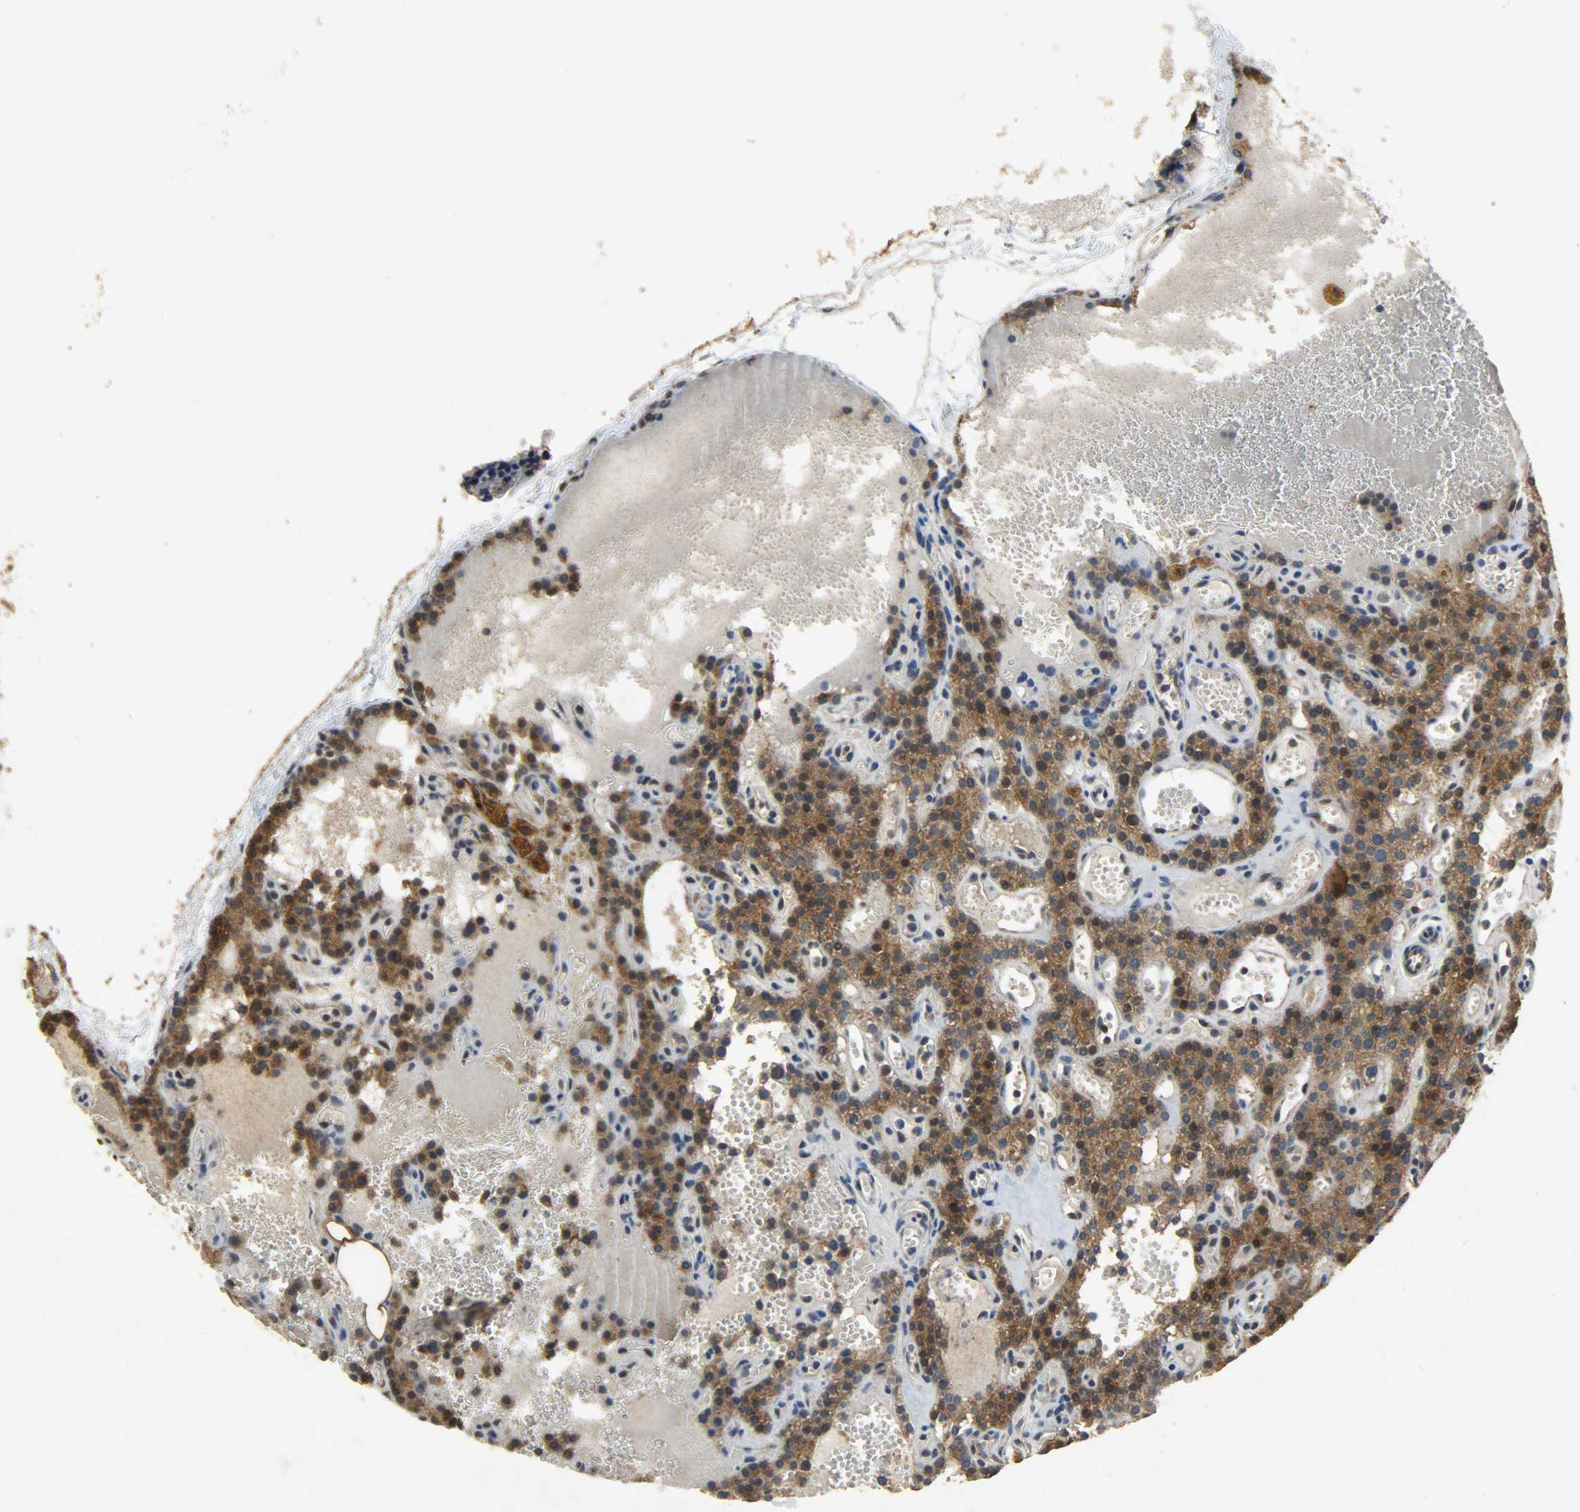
{"staining": {"intensity": "strong", "quantity": ">75%", "location": "cytoplasmic/membranous"}, "tissue": "parathyroid gland", "cell_type": "Glandular cells", "image_type": "normal", "snomed": [{"axis": "morphology", "description": "Normal tissue, NOS"}, {"axis": "topography", "description": "Parathyroid gland"}], "caption": "IHC histopathology image of unremarkable parathyroid gland: human parathyroid gland stained using immunohistochemistry (IHC) exhibits high levels of strong protein expression localized specifically in the cytoplasmic/membranous of glandular cells, appearing as a cytoplasmic/membranous brown color.", "gene": "CDKN2C", "patient": {"sex": "male", "age": 25}}